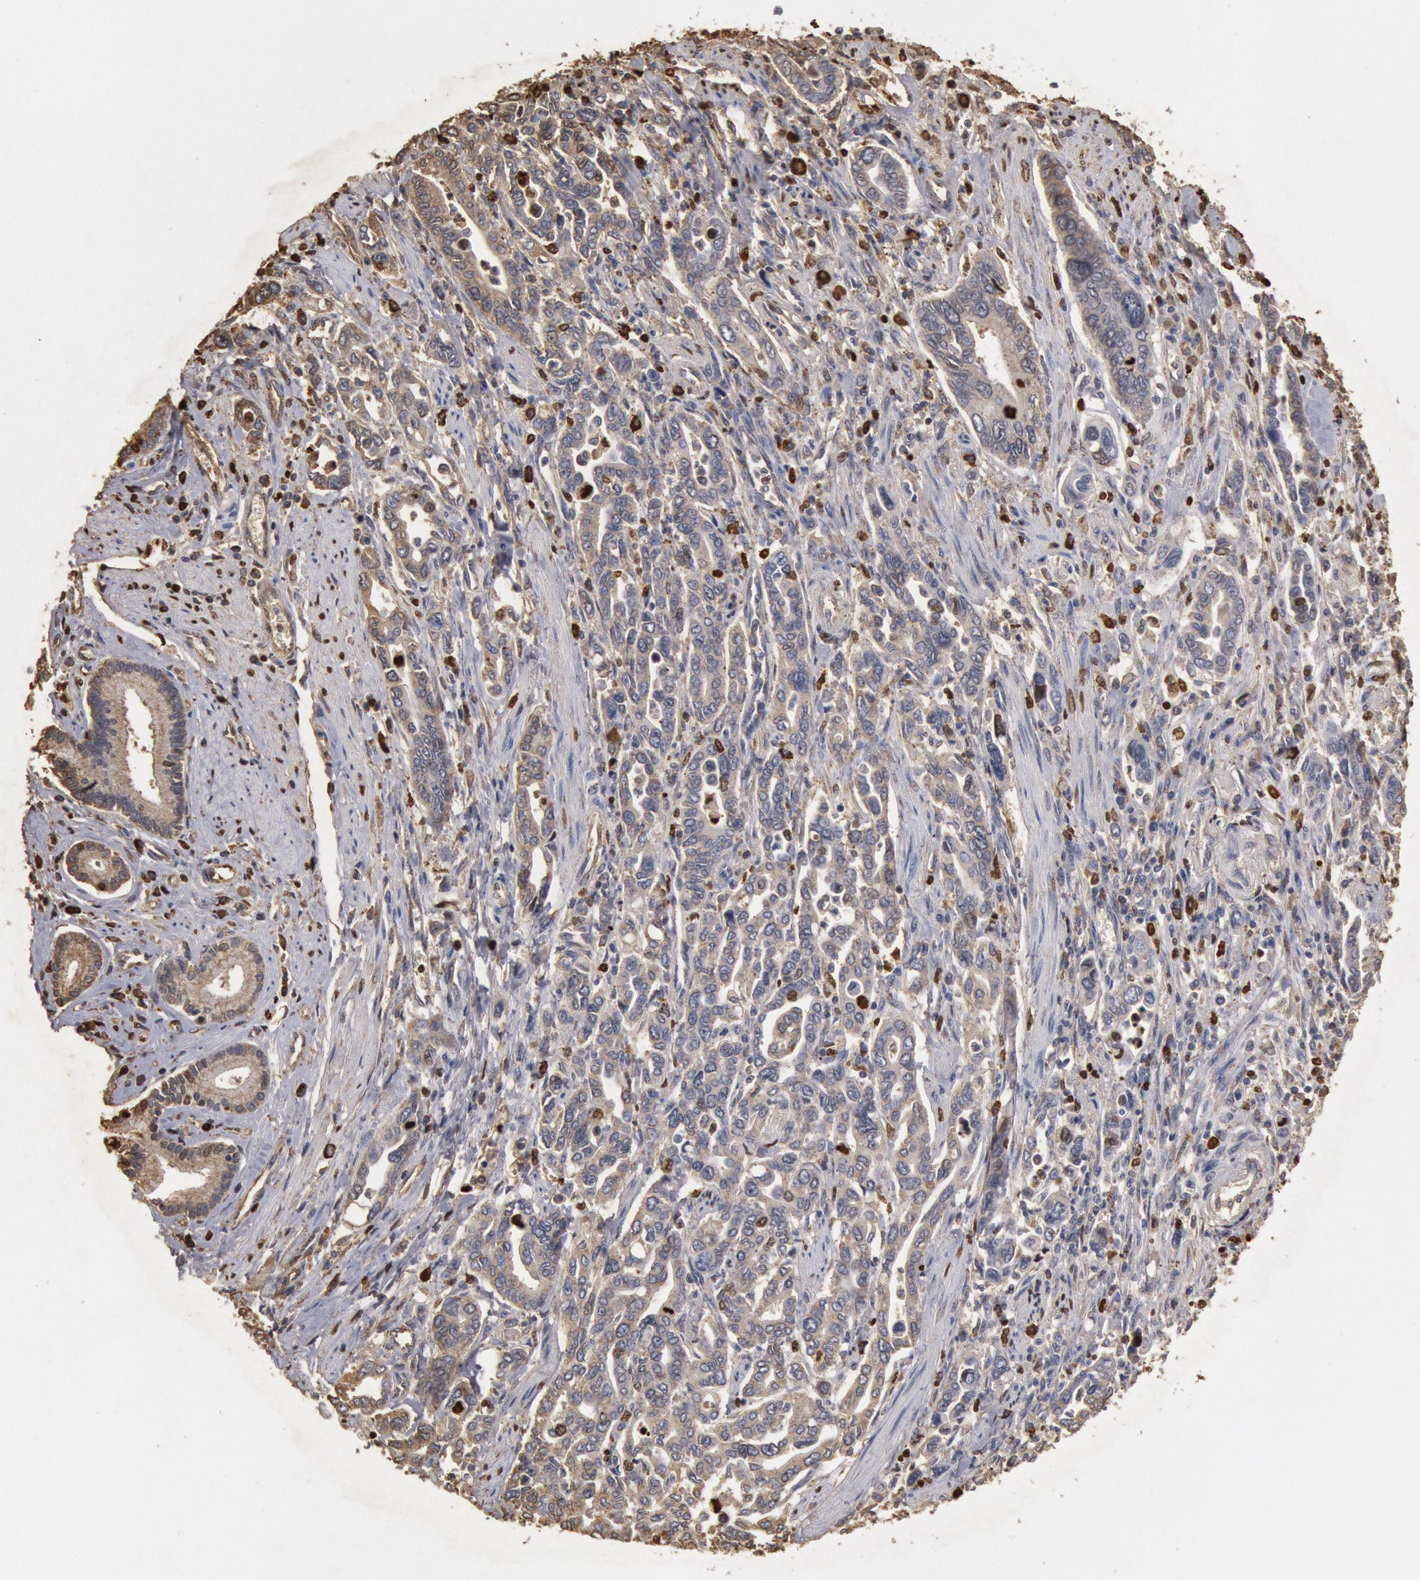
{"staining": {"intensity": "moderate", "quantity": "25%-75%", "location": "cytoplasmic/membranous,nuclear"}, "tissue": "pancreatic cancer", "cell_type": "Tumor cells", "image_type": "cancer", "snomed": [{"axis": "morphology", "description": "Adenocarcinoma, NOS"}, {"axis": "topography", "description": "Pancreas"}], "caption": "Moderate cytoplasmic/membranous and nuclear protein staining is seen in approximately 25%-75% of tumor cells in adenocarcinoma (pancreatic).", "gene": "FOXA2", "patient": {"sex": "female", "age": 57}}